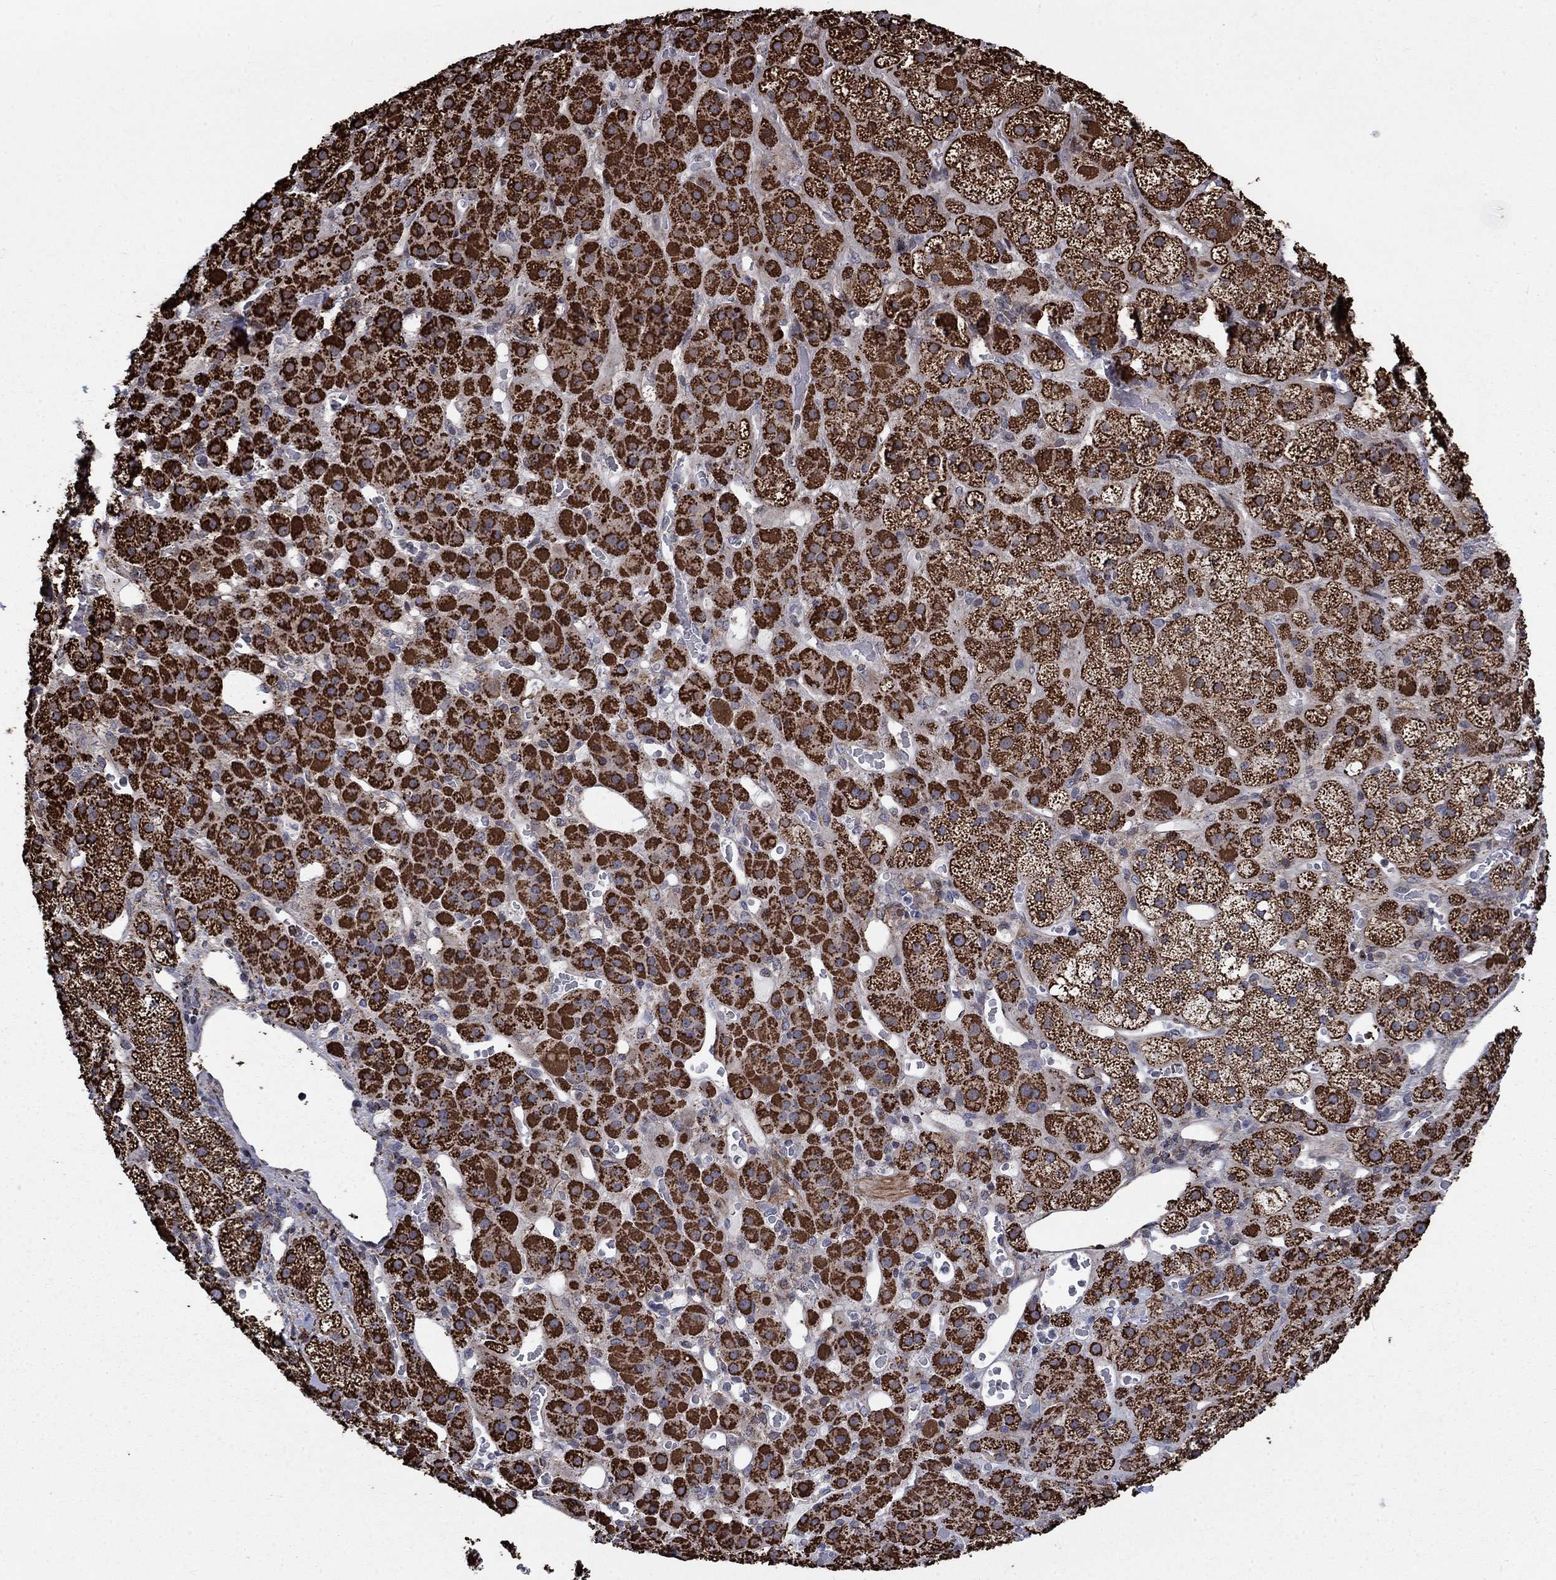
{"staining": {"intensity": "strong", "quantity": ">75%", "location": "cytoplasmic/membranous"}, "tissue": "adrenal gland", "cell_type": "Glandular cells", "image_type": "normal", "snomed": [{"axis": "morphology", "description": "Normal tissue, NOS"}, {"axis": "topography", "description": "Adrenal gland"}], "caption": "Unremarkable adrenal gland shows strong cytoplasmic/membranous staining in approximately >75% of glandular cells.", "gene": "MOAP1", "patient": {"sex": "male", "age": 57}}